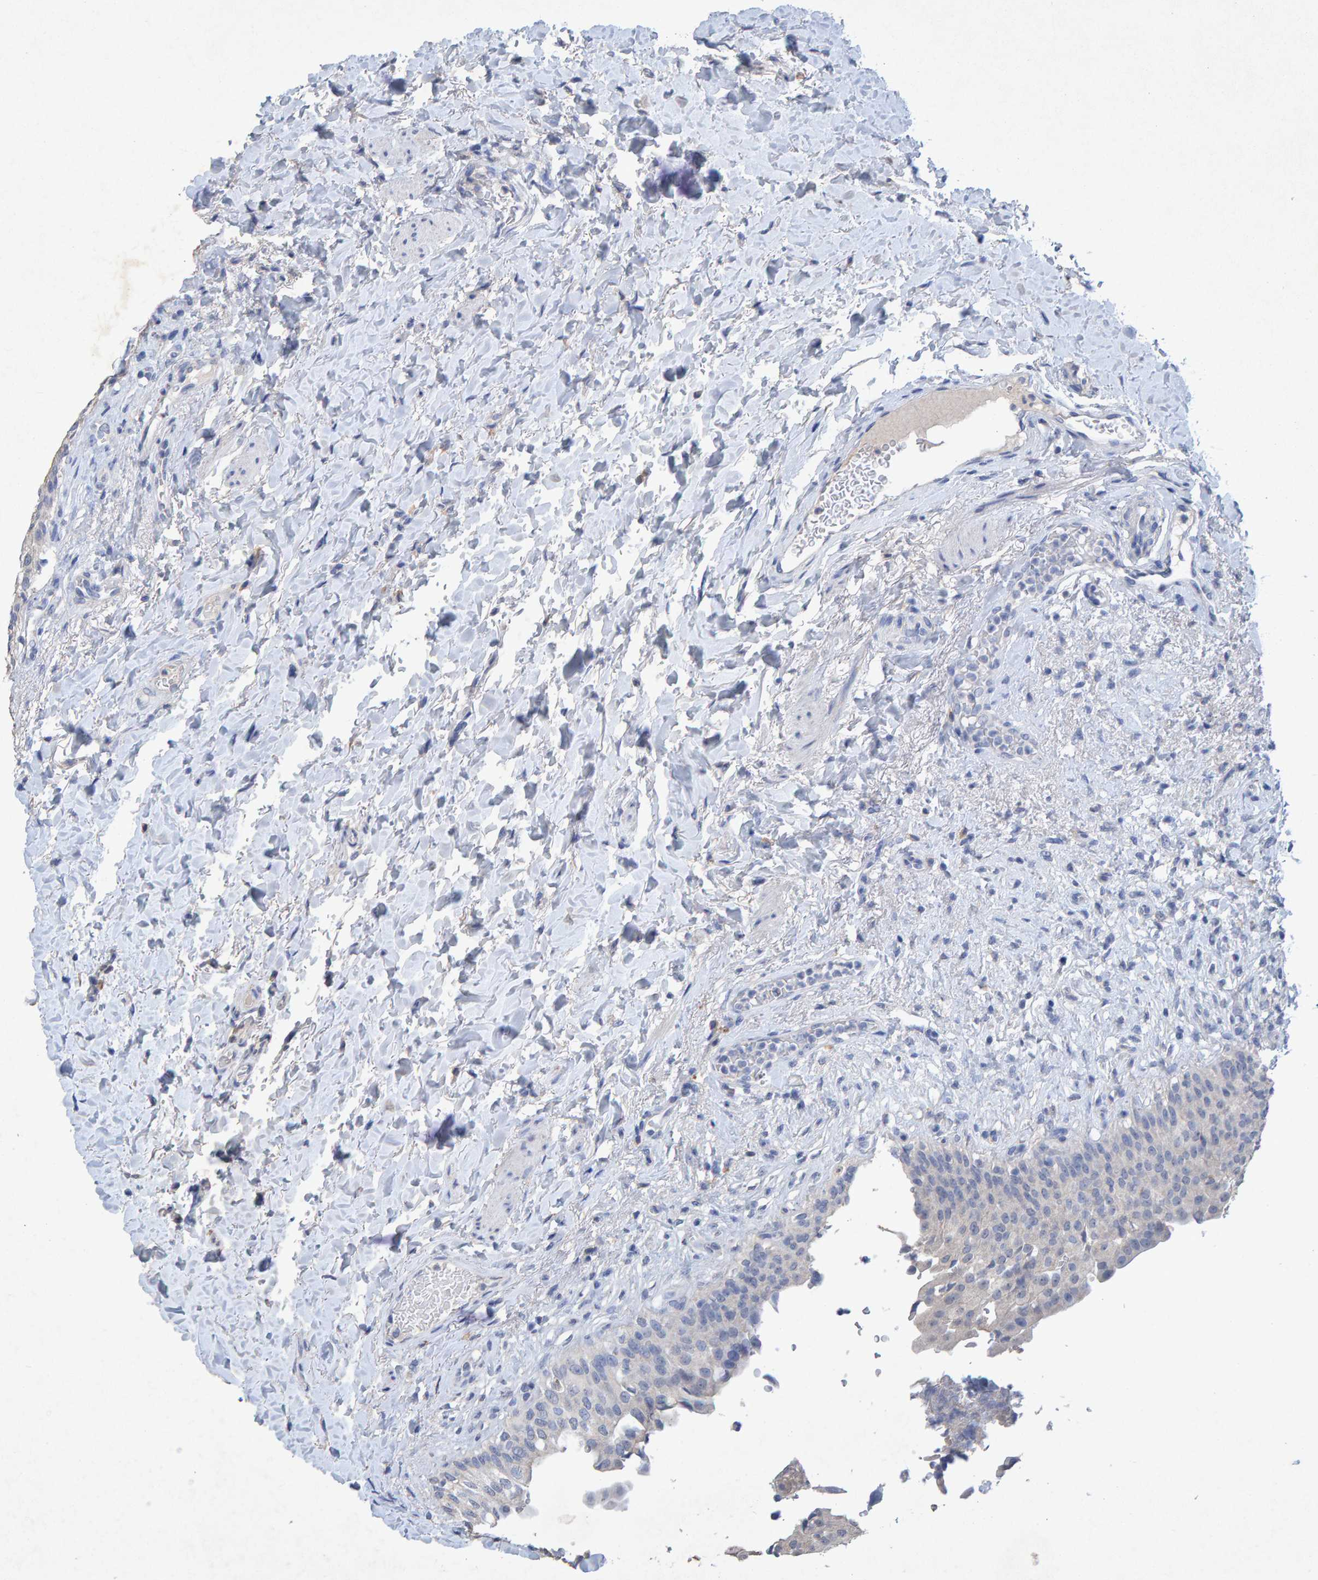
{"staining": {"intensity": "negative", "quantity": "none", "location": "none"}, "tissue": "urinary bladder", "cell_type": "Urothelial cells", "image_type": "normal", "snomed": [{"axis": "morphology", "description": "Normal tissue, NOS"}, {"axis": "topography", "description": "Urinary bladder"}], "caption": "Histopathology image shows no protein expression in urothelial cells of unremarkable urinary bladder. (Stains: DAB IHC with hematoxylin counter stain, Microscopy: brightfield microscopy at high magnification).", "gene": "CTH", "patient": {"sex": "female", "age": 60}}